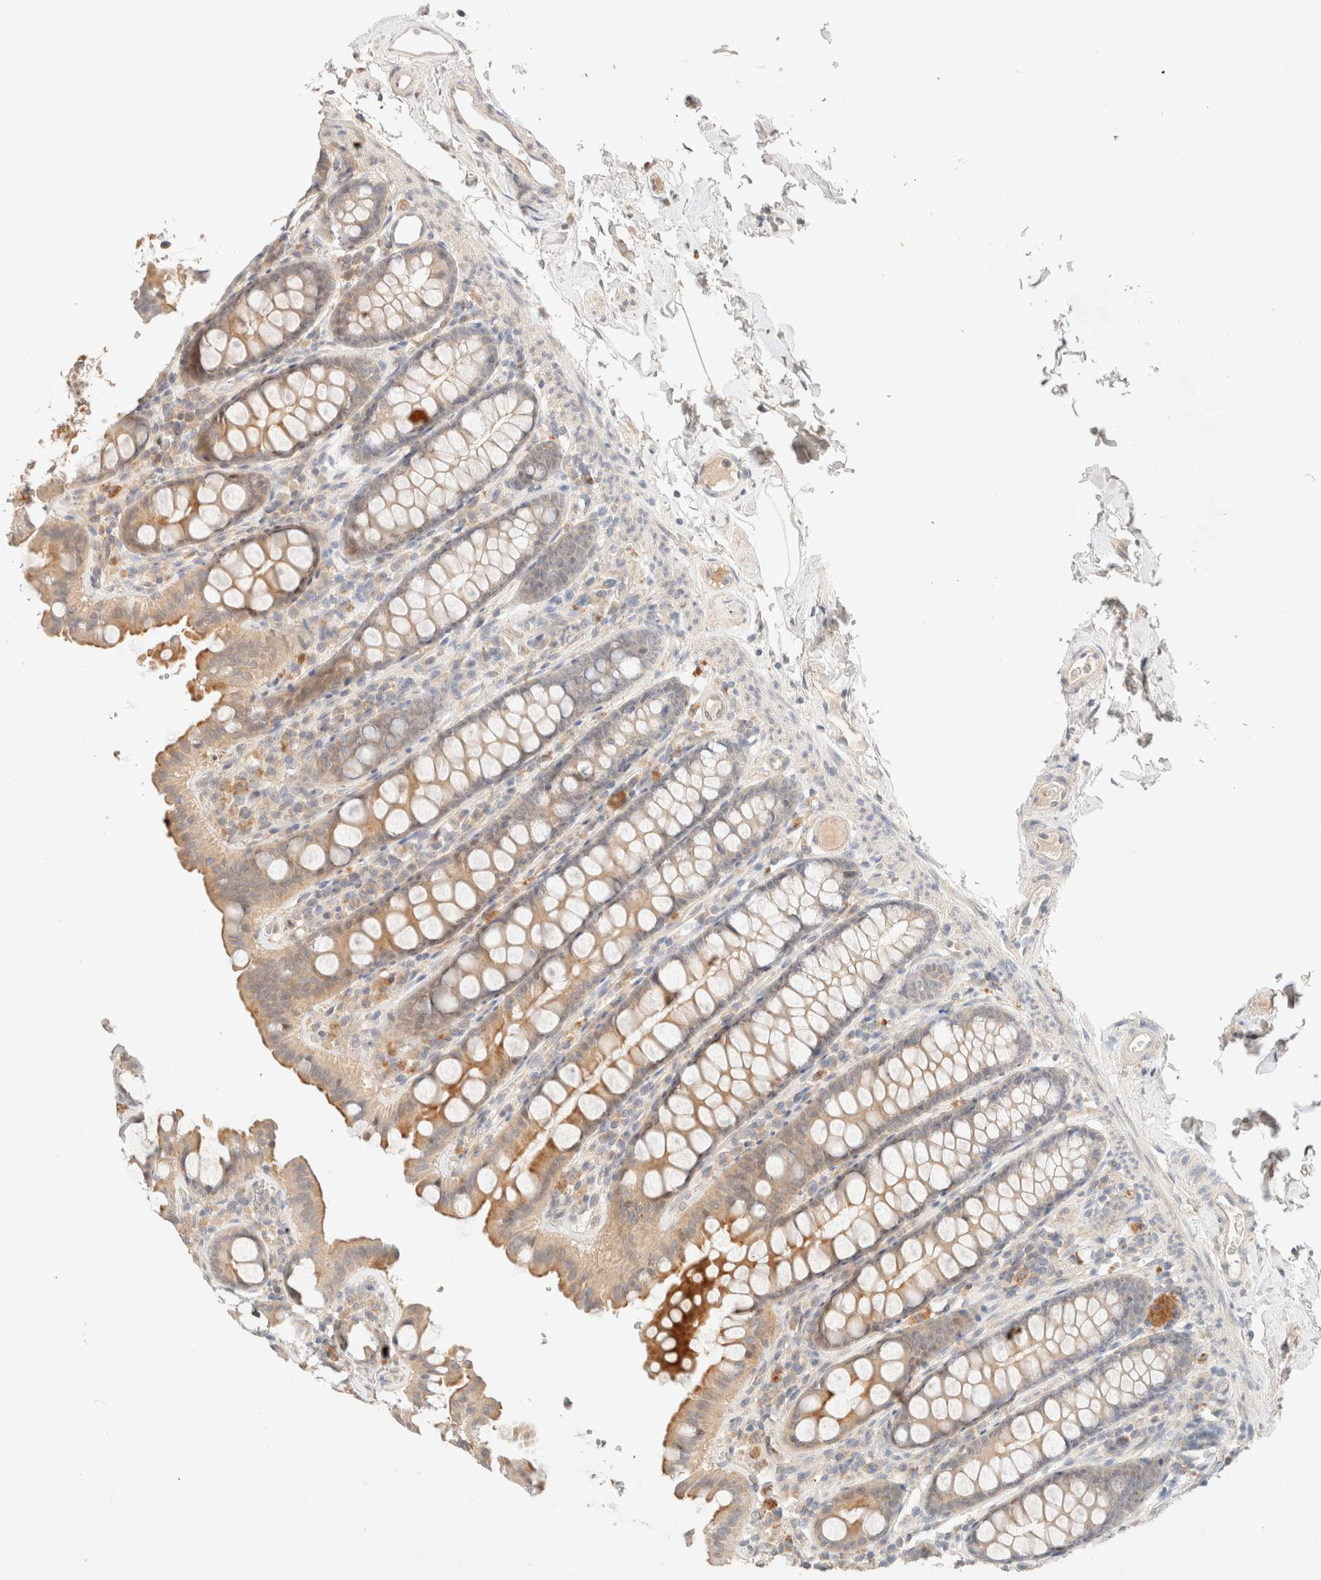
{"staining": {"intensity": "negative", "quantity": "none", "location": "none"}, "tissue": "colon", "cell_type": "Endothelial cells", "image_type": "normal", "snomed": [{"axis": "morphology", "description": "Normal tissue, NOS"}, {"axis": "topography", "description": "Colon"}, {"axis": "topography", "description": "Peripheral nerve tissue"}], "caption": "High power microscopy micrograph of an immunohistochemistry photomicrograph of benign colon, revealing no significant positivity in endothelial cells.", "gene": "SARM1", "patient": {"sex": "female", "age": 61}}